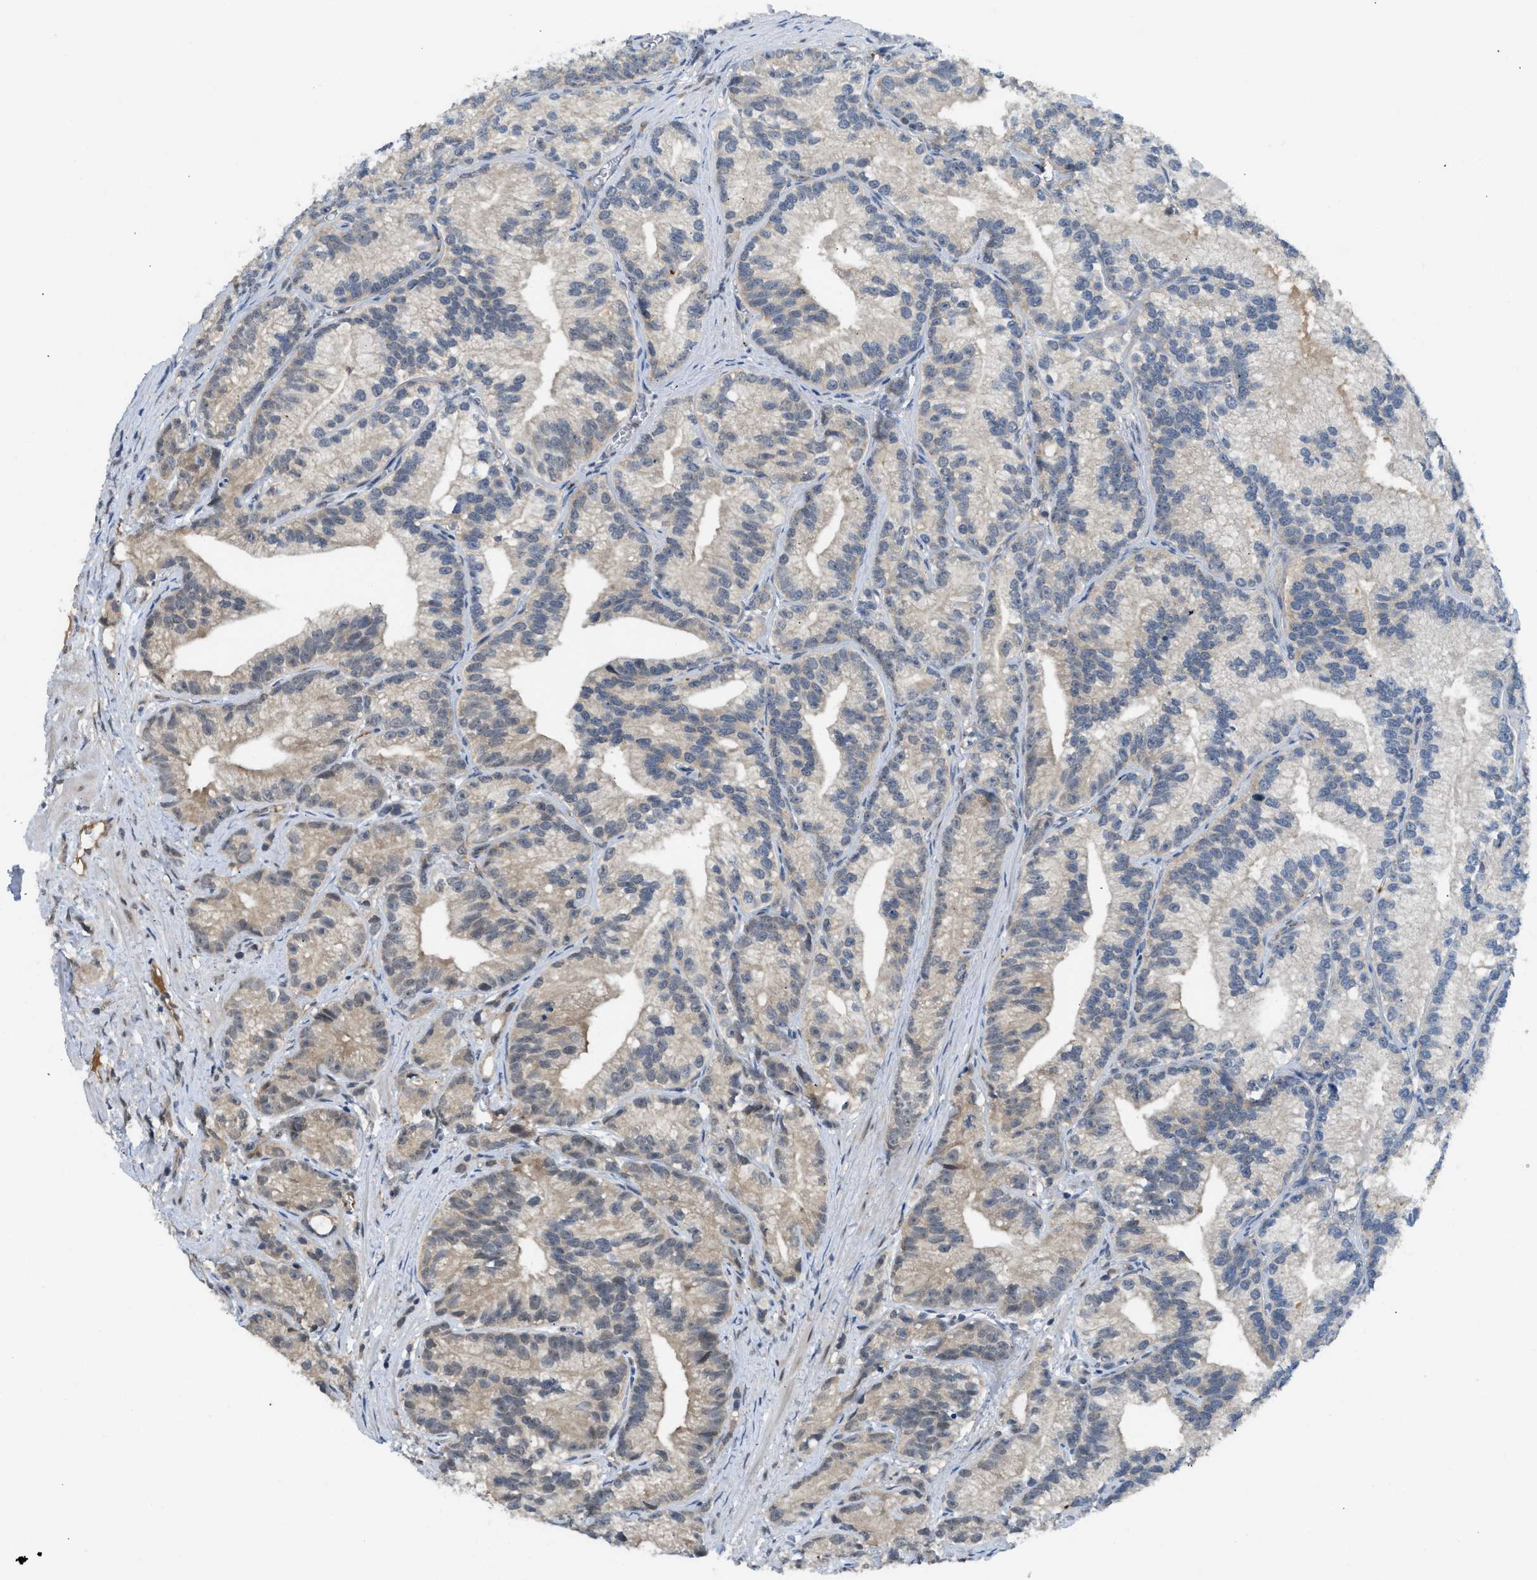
{"staining": {"intensity": "weak", "quantity": "<25%", "location": "cytoplasmic/membranous"}, "tissue": "prostate cancer", "cell_type": "Tumor cells", "image_type": "cancer", "snomed": [{"axis": "morphology", "description": "Adenocarcinoma, Low grade"}, {"axis": "topography", "description": "Prostate"}], "caption": "Prostate cancer was stained to show a protein in brown. There is no significant expression in tumor cells.", "gene": "ZNF251", "patient": {"sex": "male", "age": 89}}